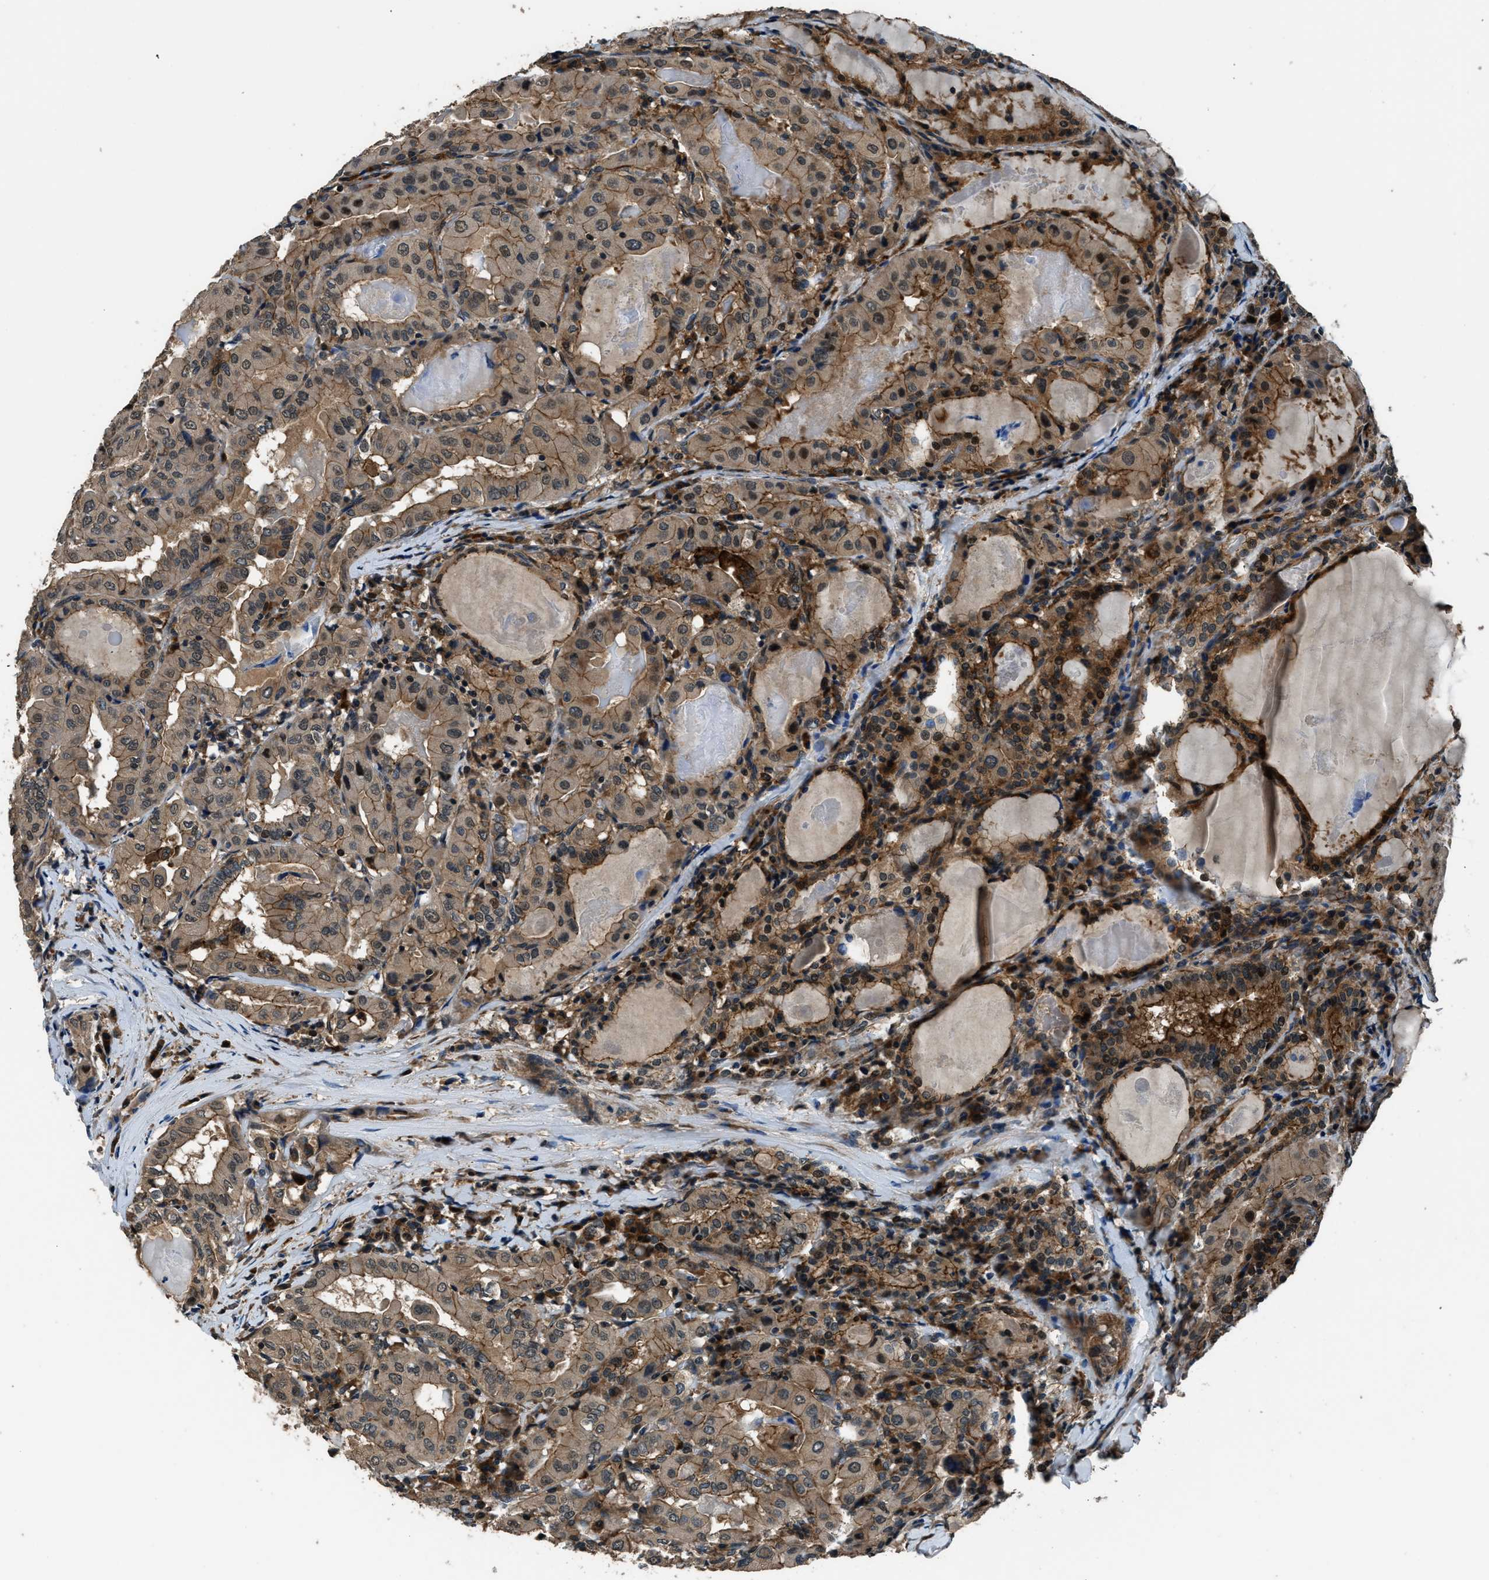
{"staining": {"intensity": "moderate", "quantity": ">75%", "location": "cytoplasmic/membranous"}, "tissue": "thyroid cancer", "cell_type": "Tumor cells", "image_type": "cancer", "snomed": [{"axis": "morphology", "description": "Papillary adenocarcinoma, NOS"}, {"axis": "topography", "description": "Thyroid gland"}], "caption": "Immunohistochemistry staining of papillary adenocarcinoma (thyroid), which displays medium levels of moderate cytoplasmic/membranous positivity in approximately >75% of tumor cells indicating moderate cytoplasmic/membranous protein expression. The staining was performed using DAB (brown) for protein detection and nuclei were counterstained in hematoxylin (blue).", "gene": "ARHGEF11", "patient": {"sex": "female", "age": 42}}